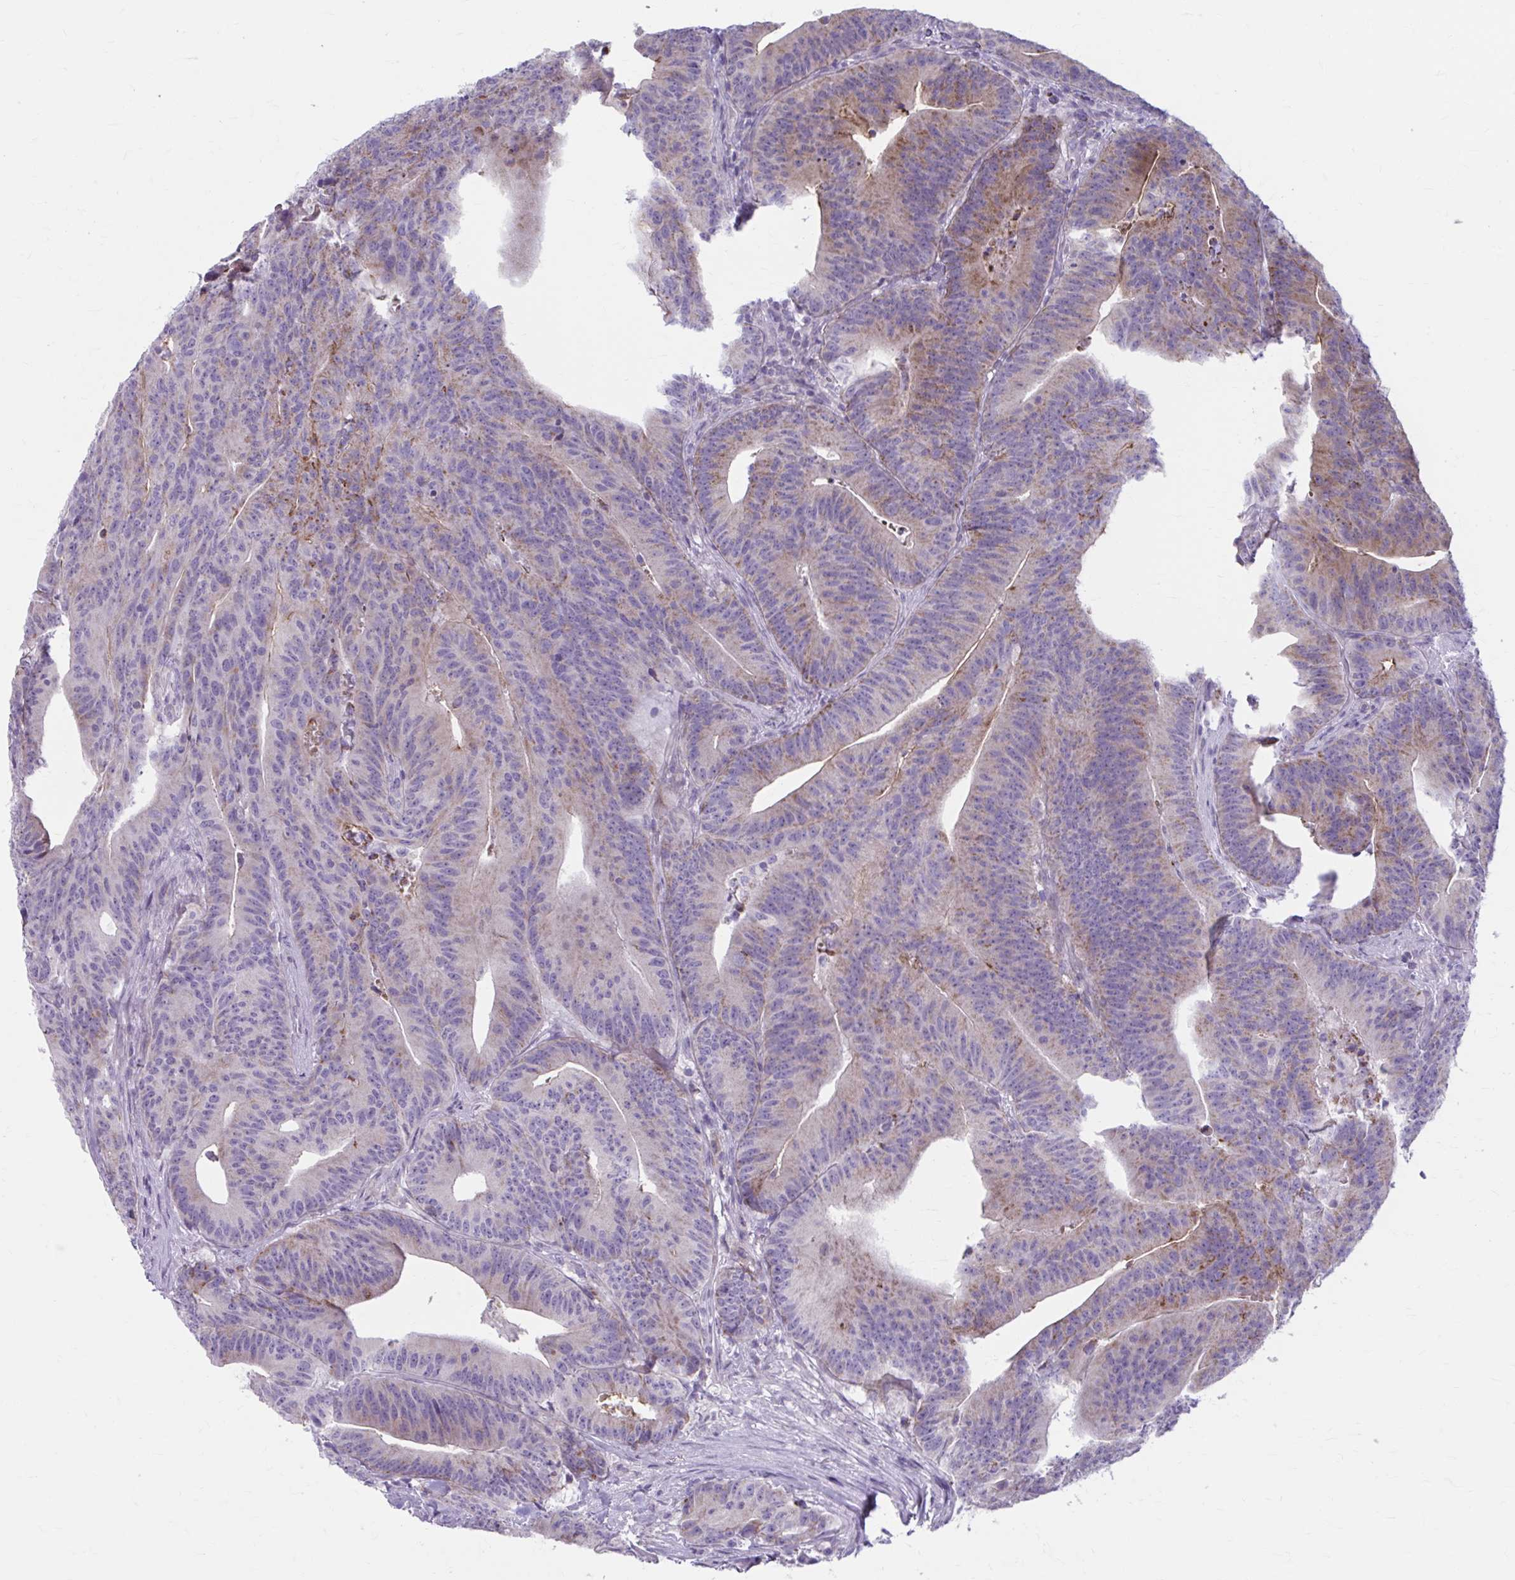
{"staining": {"intensity": "moderate", "quantity": "25%-75%", "location": "cytoplasmic/membranous"}, "tissue": "colorectal cancer", "cell_type": "Tumor cells", "image_type": "cancer", "snomed": [{"axis": "morphology", "description": "Adenocarcinoma, NOS"}, {"axis": "topography", "description": "Colon"}], "caption": "Colorectal cancer stained for a protein displays moderate cytoplasmic/membranous positivity in tumor cells.", "gene": "MSMO1", "patient": {"sex": "female", "age": 78}}